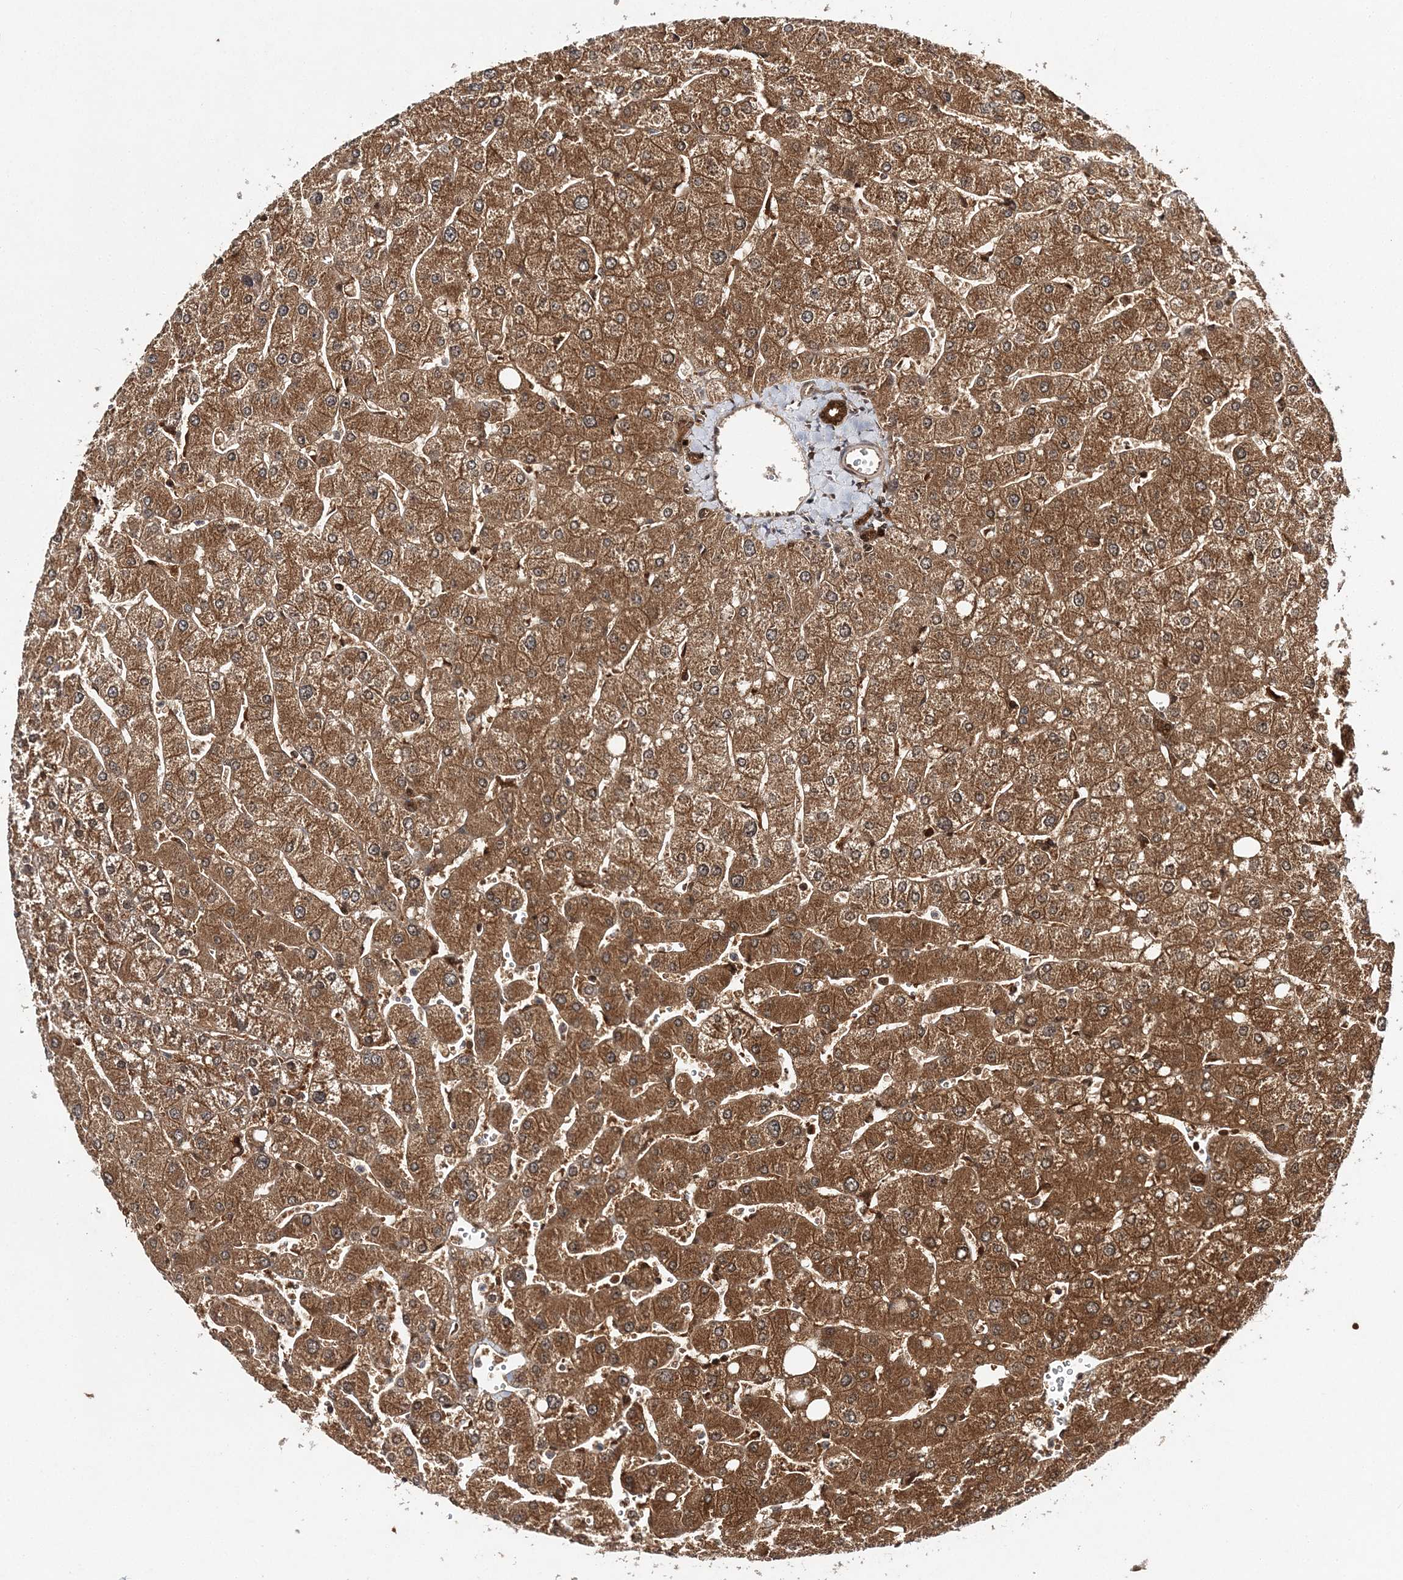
{"staining": {"intensity": "strong", "quantity": ">75%", "location": "cytoplasmic/membranous"}, "tissue": "liver", "cell_type": "Cholangiocytes", "image_type": "normal", "snomed": [{"axis": "morphology", "description": "Normal tissue, NOS"}, {"axis": "topography", "description": "Liver"}], "caption": "Immunohistochemistry (IHC) (DAB (3,3'-diaminobenzidine)) staining of normal human liver demonstrates strong cytoplasmic/membranous protein expression in about >75% of cholangiocytes. The protein is stained brown, and the nuclei are stained in blue (DAB IHC with brightfield microscopy, high magnification).", "gene": "NIF3L1", "patient": {"sex": "male", "age": 55}}